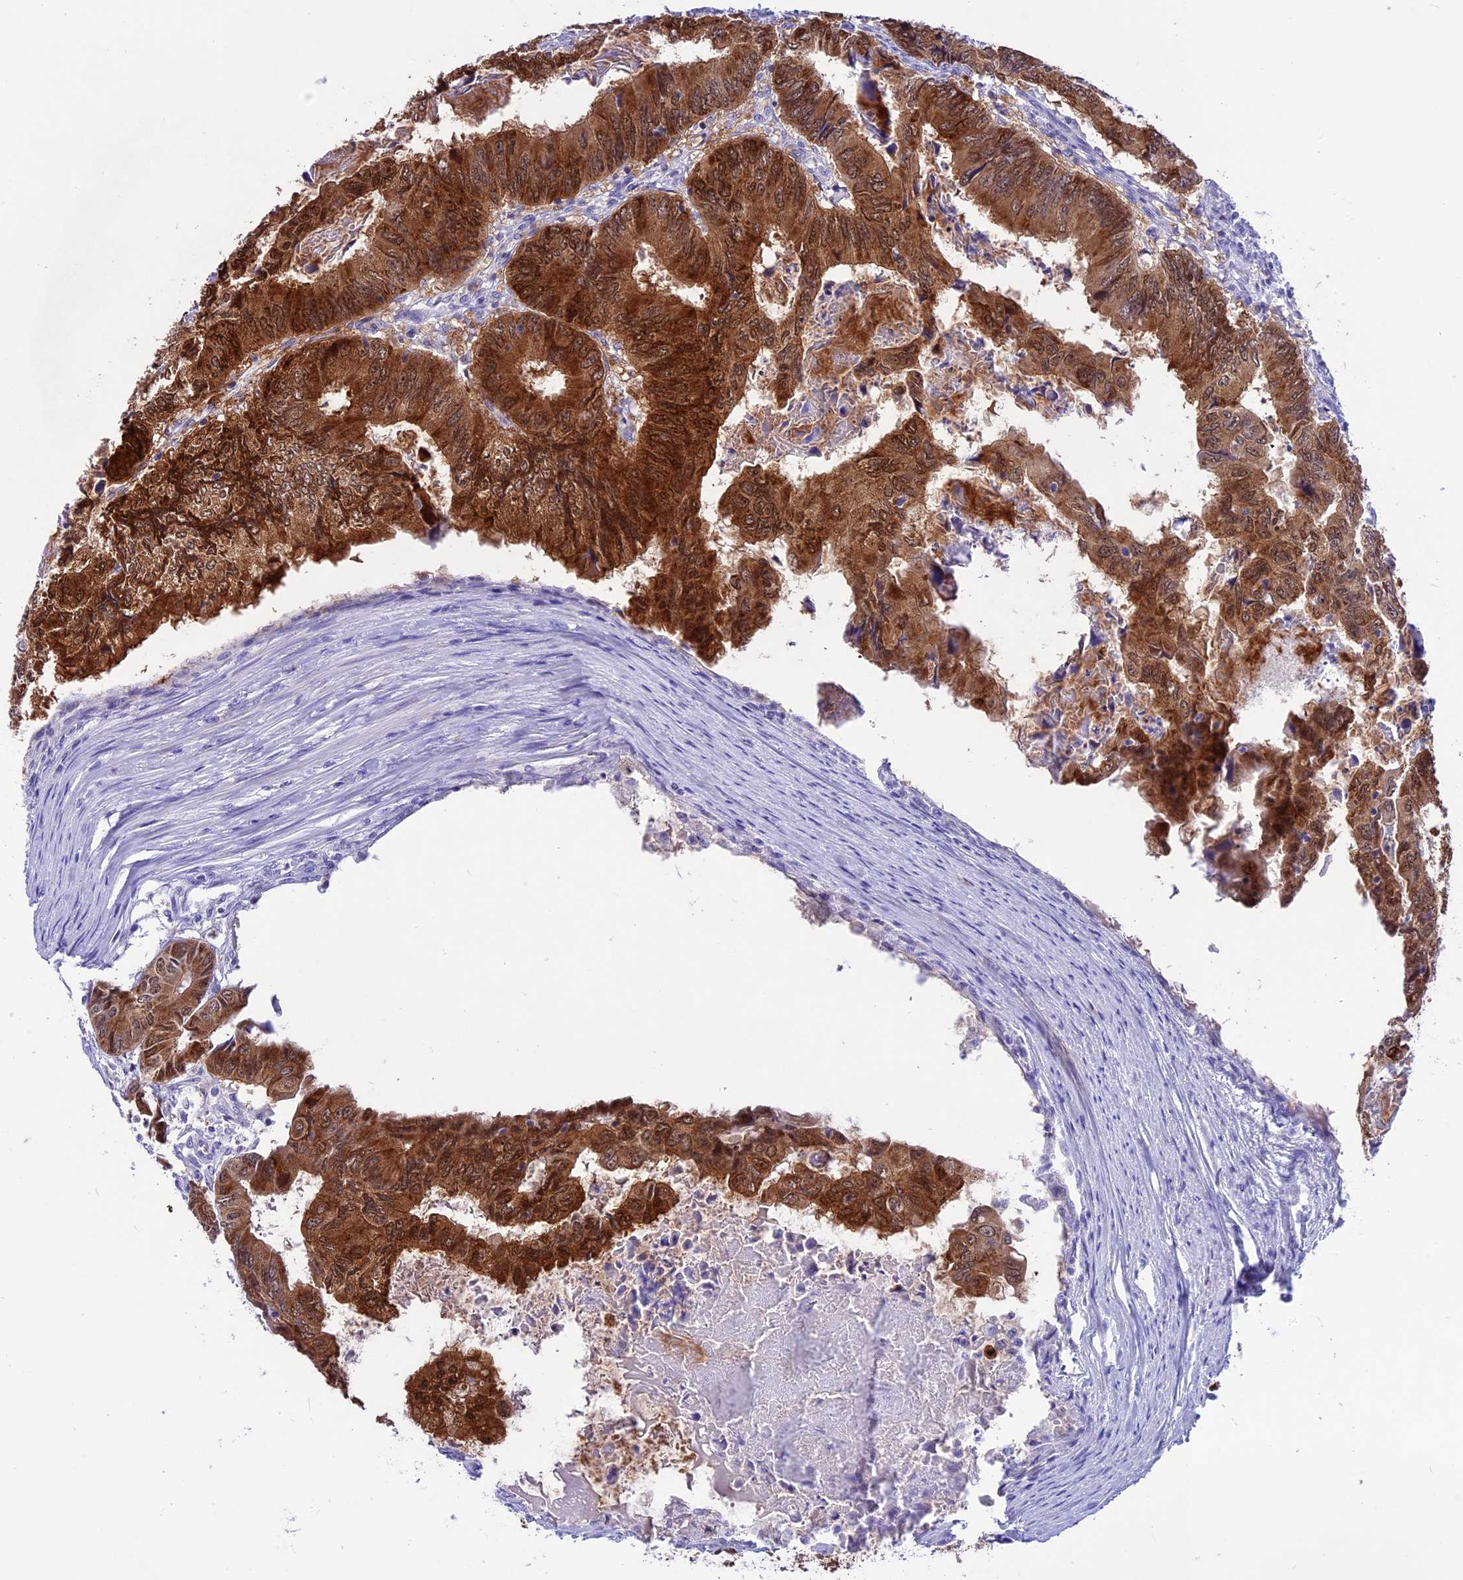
{"staining": {"intensity": "strong", "quantity": ">75%", "location": "cytoplasmic/membranous,nuclear"}, "tissue": "colorectal cancer", "cell_type": "Tumor cells", "image_type": "cancer", "snomed": [{"axis": "morphology", "description": "Adenocarcinoma, NOS"}, {"axis": "topography", "description": "Colon"}], "caption": "A micrograph showing strong cytoplasmic/membranous and nuclear staining in about >75% of tumor cells in colorectal cancer, as visualized by brown immunohistochemical staining.", "gene": "PRR15", "patient": {"sex": "male", "age": 85}}